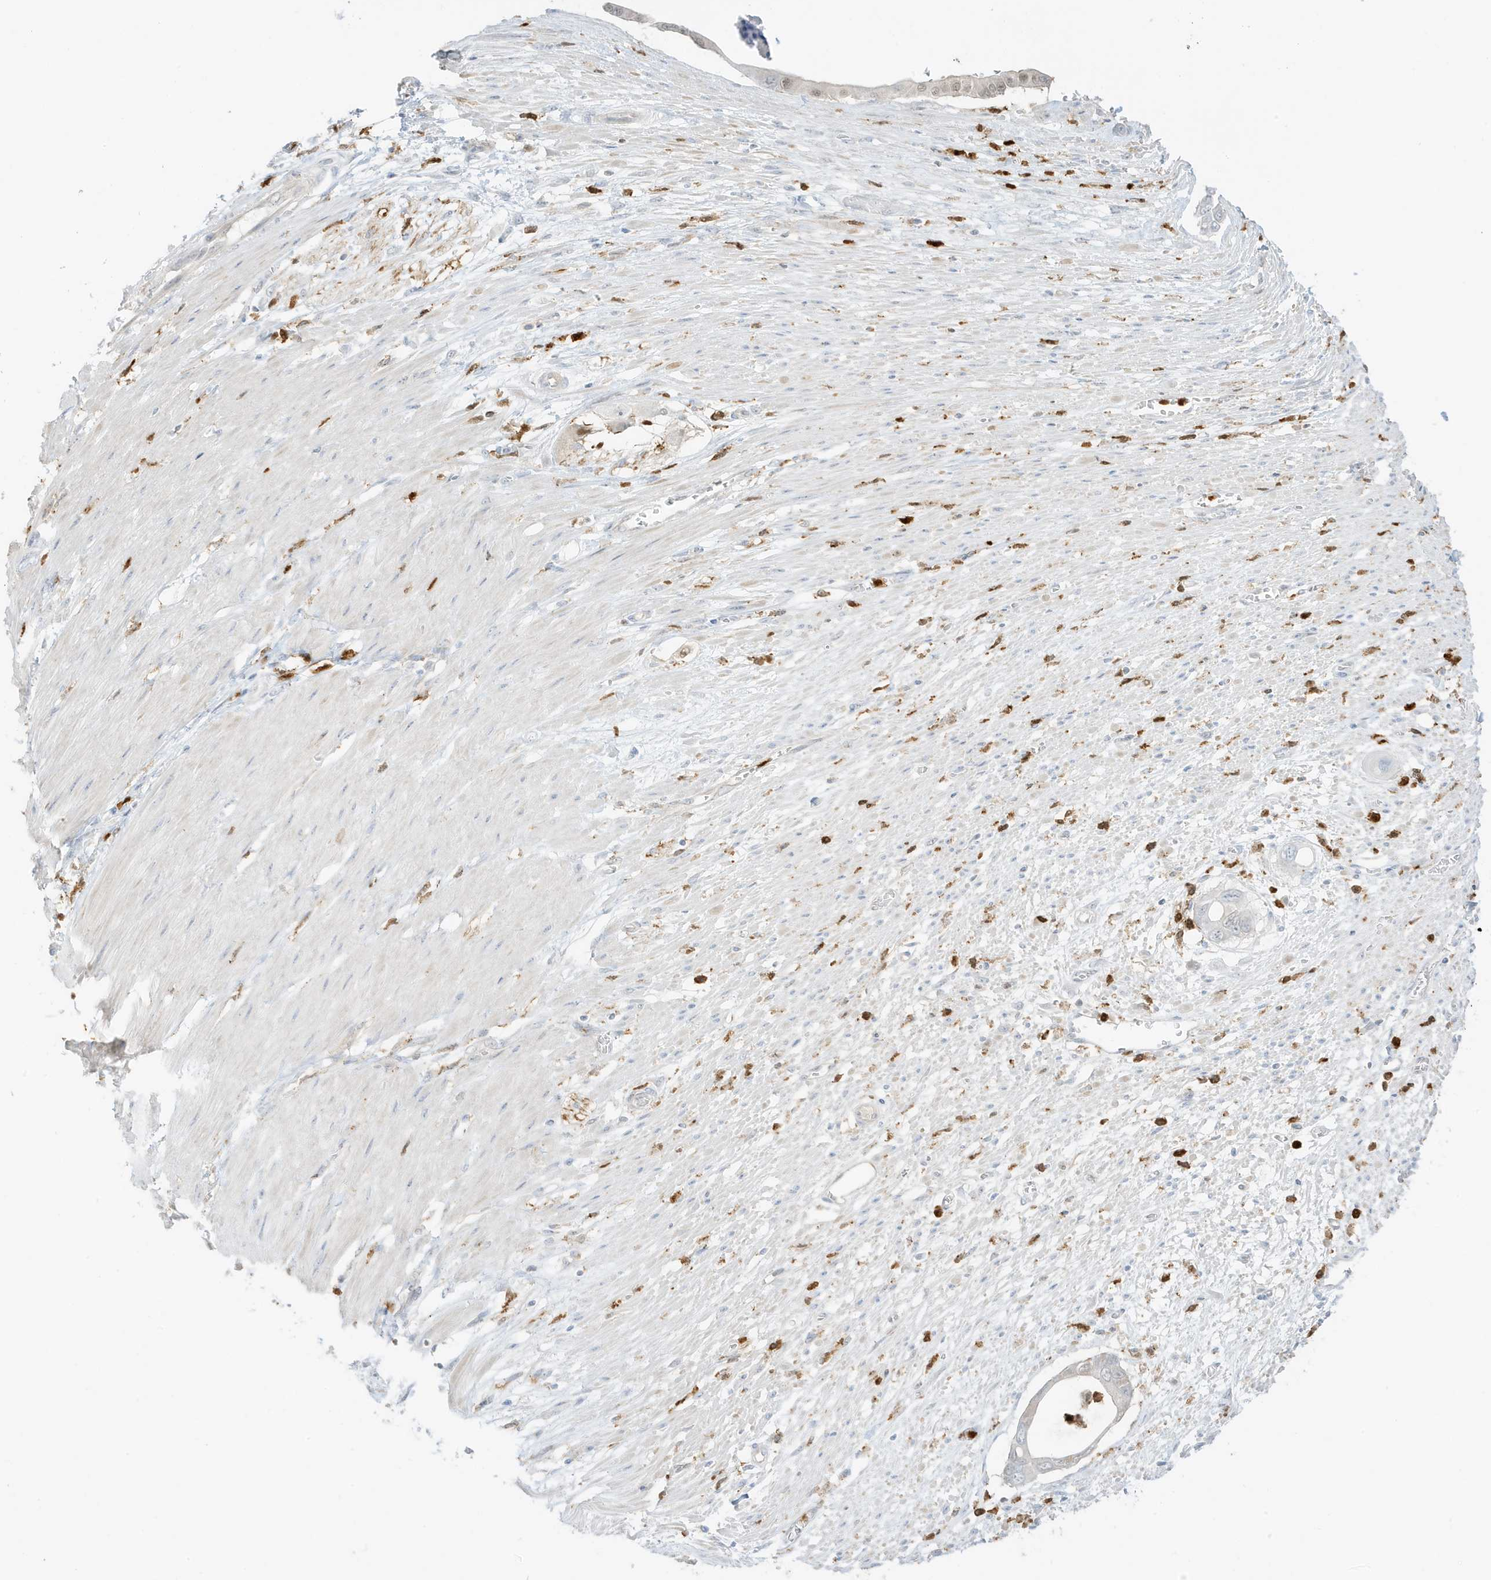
{"staining": {"intensity": "weak", "quantity": "<25%", "location": "nuclear"}, "tissue": "pancreatic cancer", "cell_type": "Tumor cells", "image_type": "cancer", "snomed": [{"axis": "morphology", "description": "Adenocarcinoma, NOS"}, {"axis": "topography", "description": "Pancreas"}], "caption": "DAB immunohistochemical staining of human adenocarcinoma (pancreatic) exhibits no significant positivity in tumor cells.", "gene": "GCA", "patient": {"sex": "male", "age": 68}}